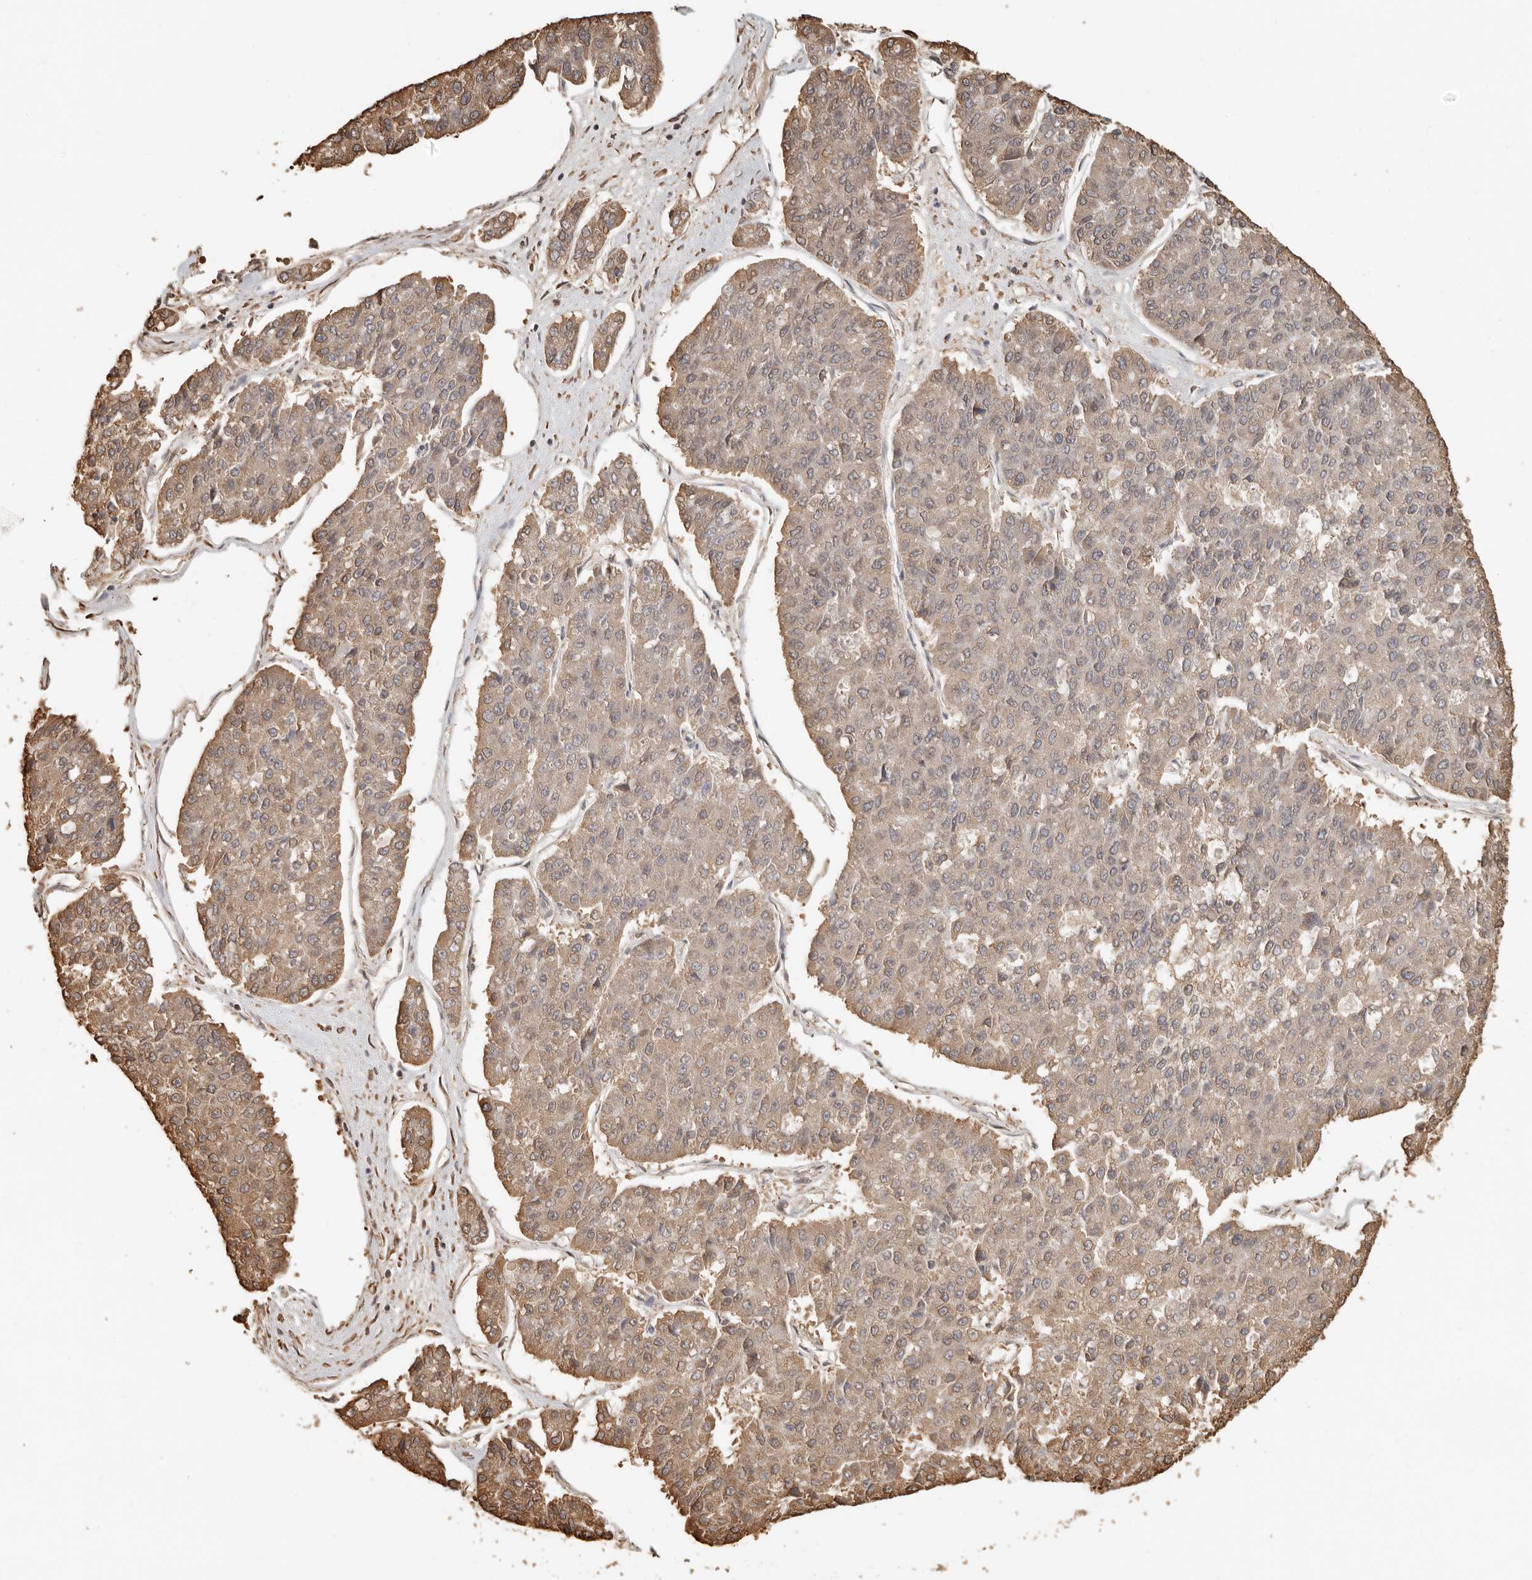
{"staining": {"intensity": "moderate", "quantity": "25%-75%", "location": "cytoplasmic/membranous"}, "tissue": "pancreatic cancer", "cell_type": "Tumor cells", "image_type": "cancer", "snomed": [{"axis": "morphology", "description": "Adenocarcinoma, NOS"}, {"axis": "topography", "description": "Pancreas"}], "caption": "A micrograph of adenocarcinoma (pancreatic) stained for a protein demonstrates moderate cytoplasmic/membranous brown staining in tumor cells.", "gene": "ARHGEF10L", "patient": {"sex": "male", "age": 50}}